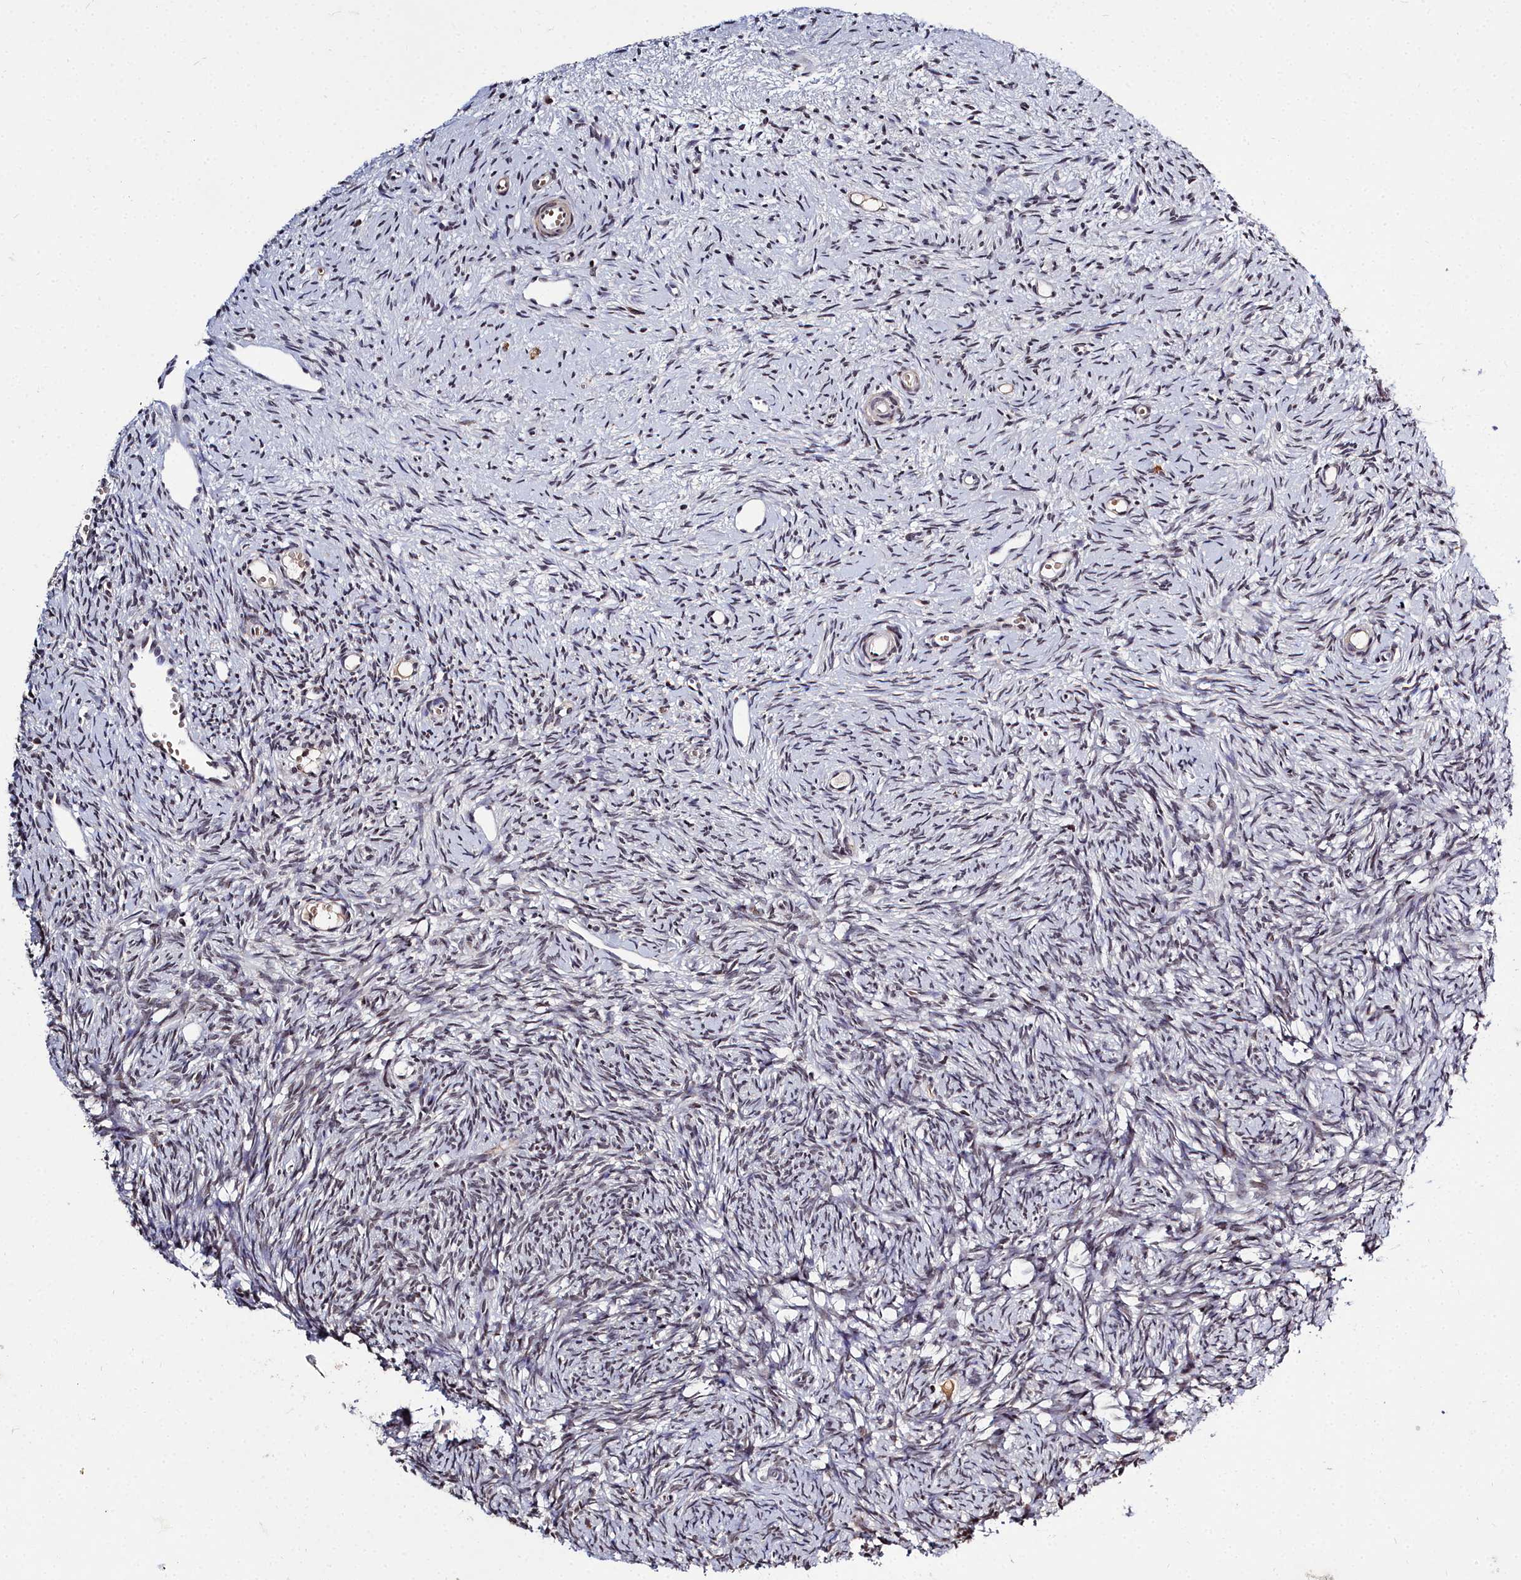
{"staining": {"intensity": "negative", "quantity": "none", "location": "none"}, "tissue": "ovary", "cell_type": "Follicle cells", "image_type": "normal", "snomed": [{"axis": "morphology", "description": "Normal tissue, NOS"}, {"axis": "topography", "description": "Ovary"}], "caption": "Immunohistochemistry (IHC) of benign human ovary exhibits no positivity in follicle cells.", "gene": "FZD4", "patient": {"sex": "female", "age": 51}}